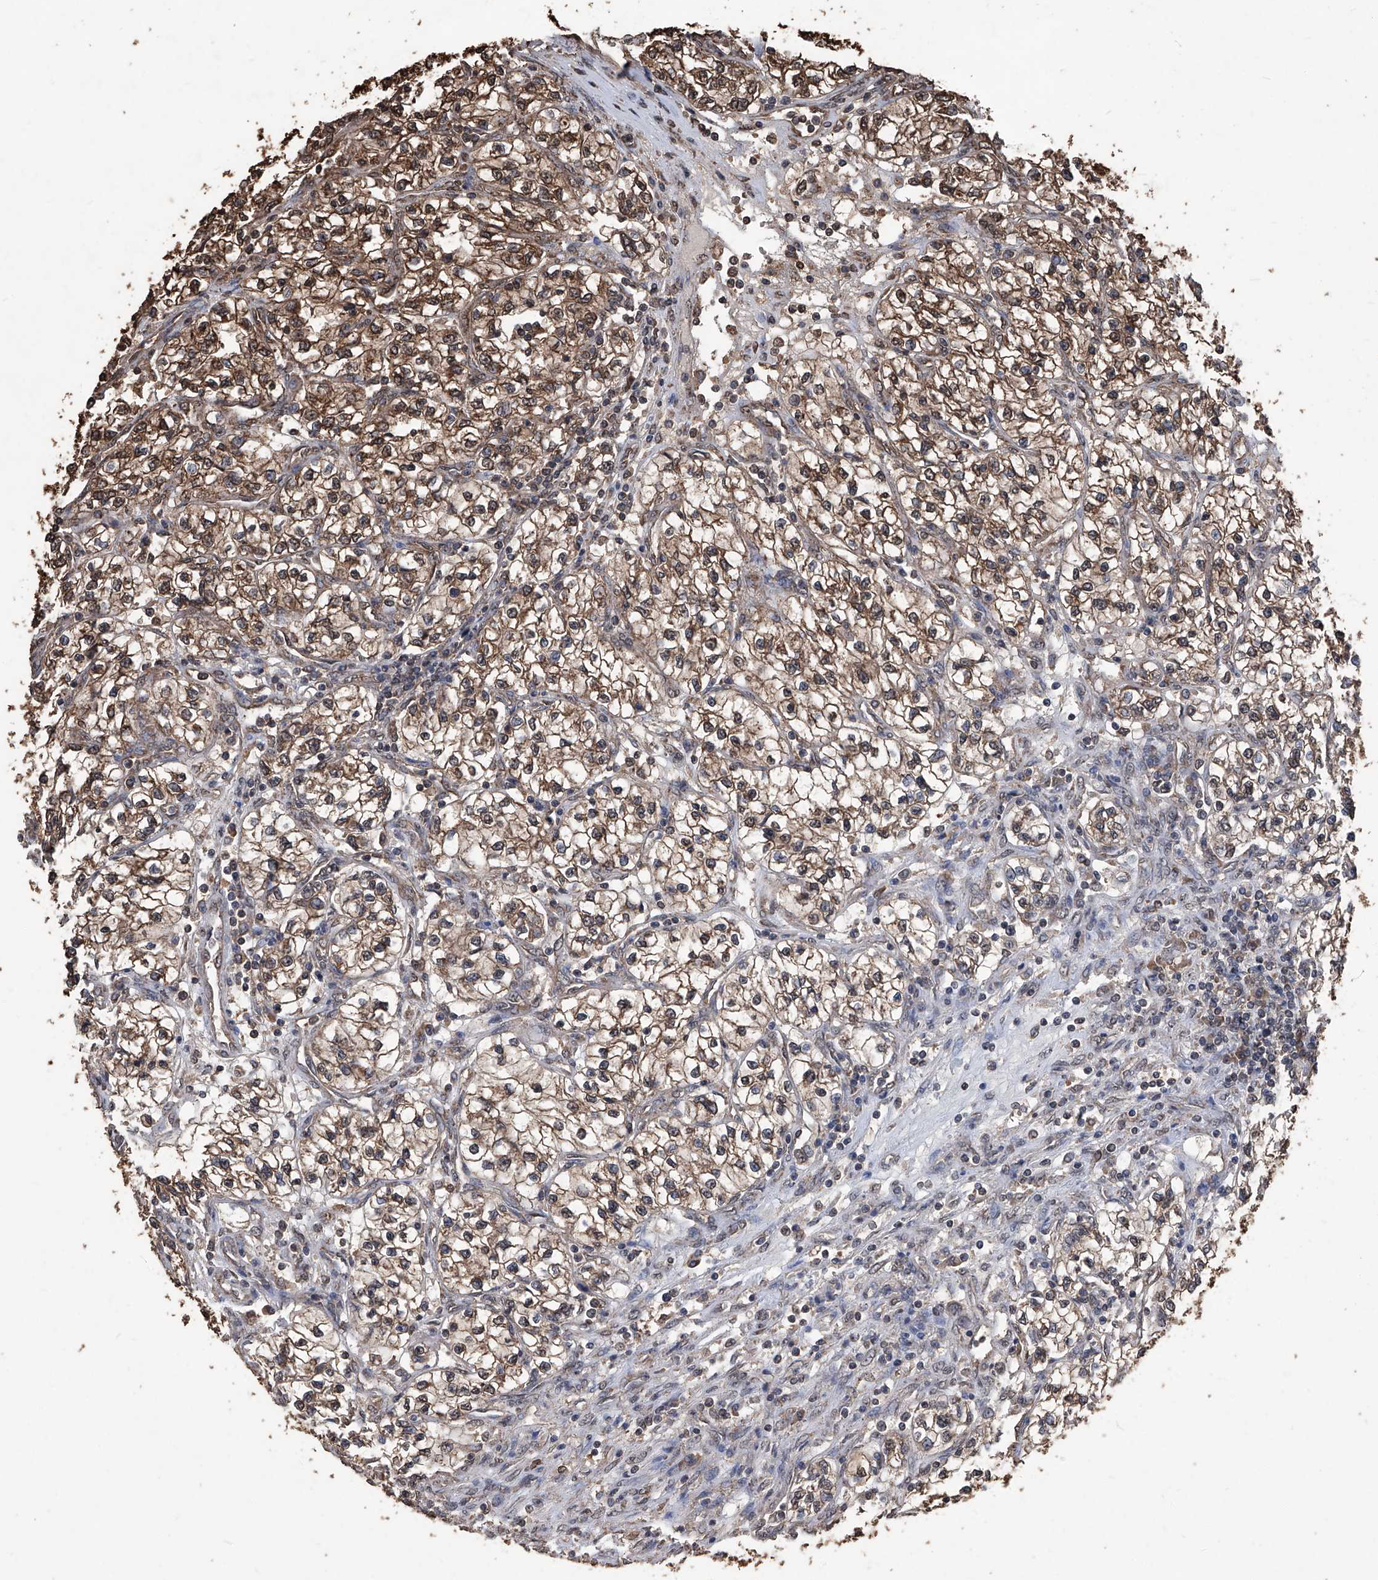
{"staining": {"intensity": "moderate", "quantity": ">75%", "location": "cytoplasmic/membranous"}, "tissue": "renal cancer", "cell_type": "Tumor cells", "image_type": "cancer", "snomed": [{"axis": "morphology", "description": "Adenocarcinoma, NOS"}, {"axis": "topography", "description": "Kidney"}], "caption": "Protein expression analysis of human adenocarcinoma (renal) reveals moderate cytoplasmic/membranous expression in approximately >75% of tumor cells.", "gene": "STARD7", "patient": {"sex": "female", "age": 57}}